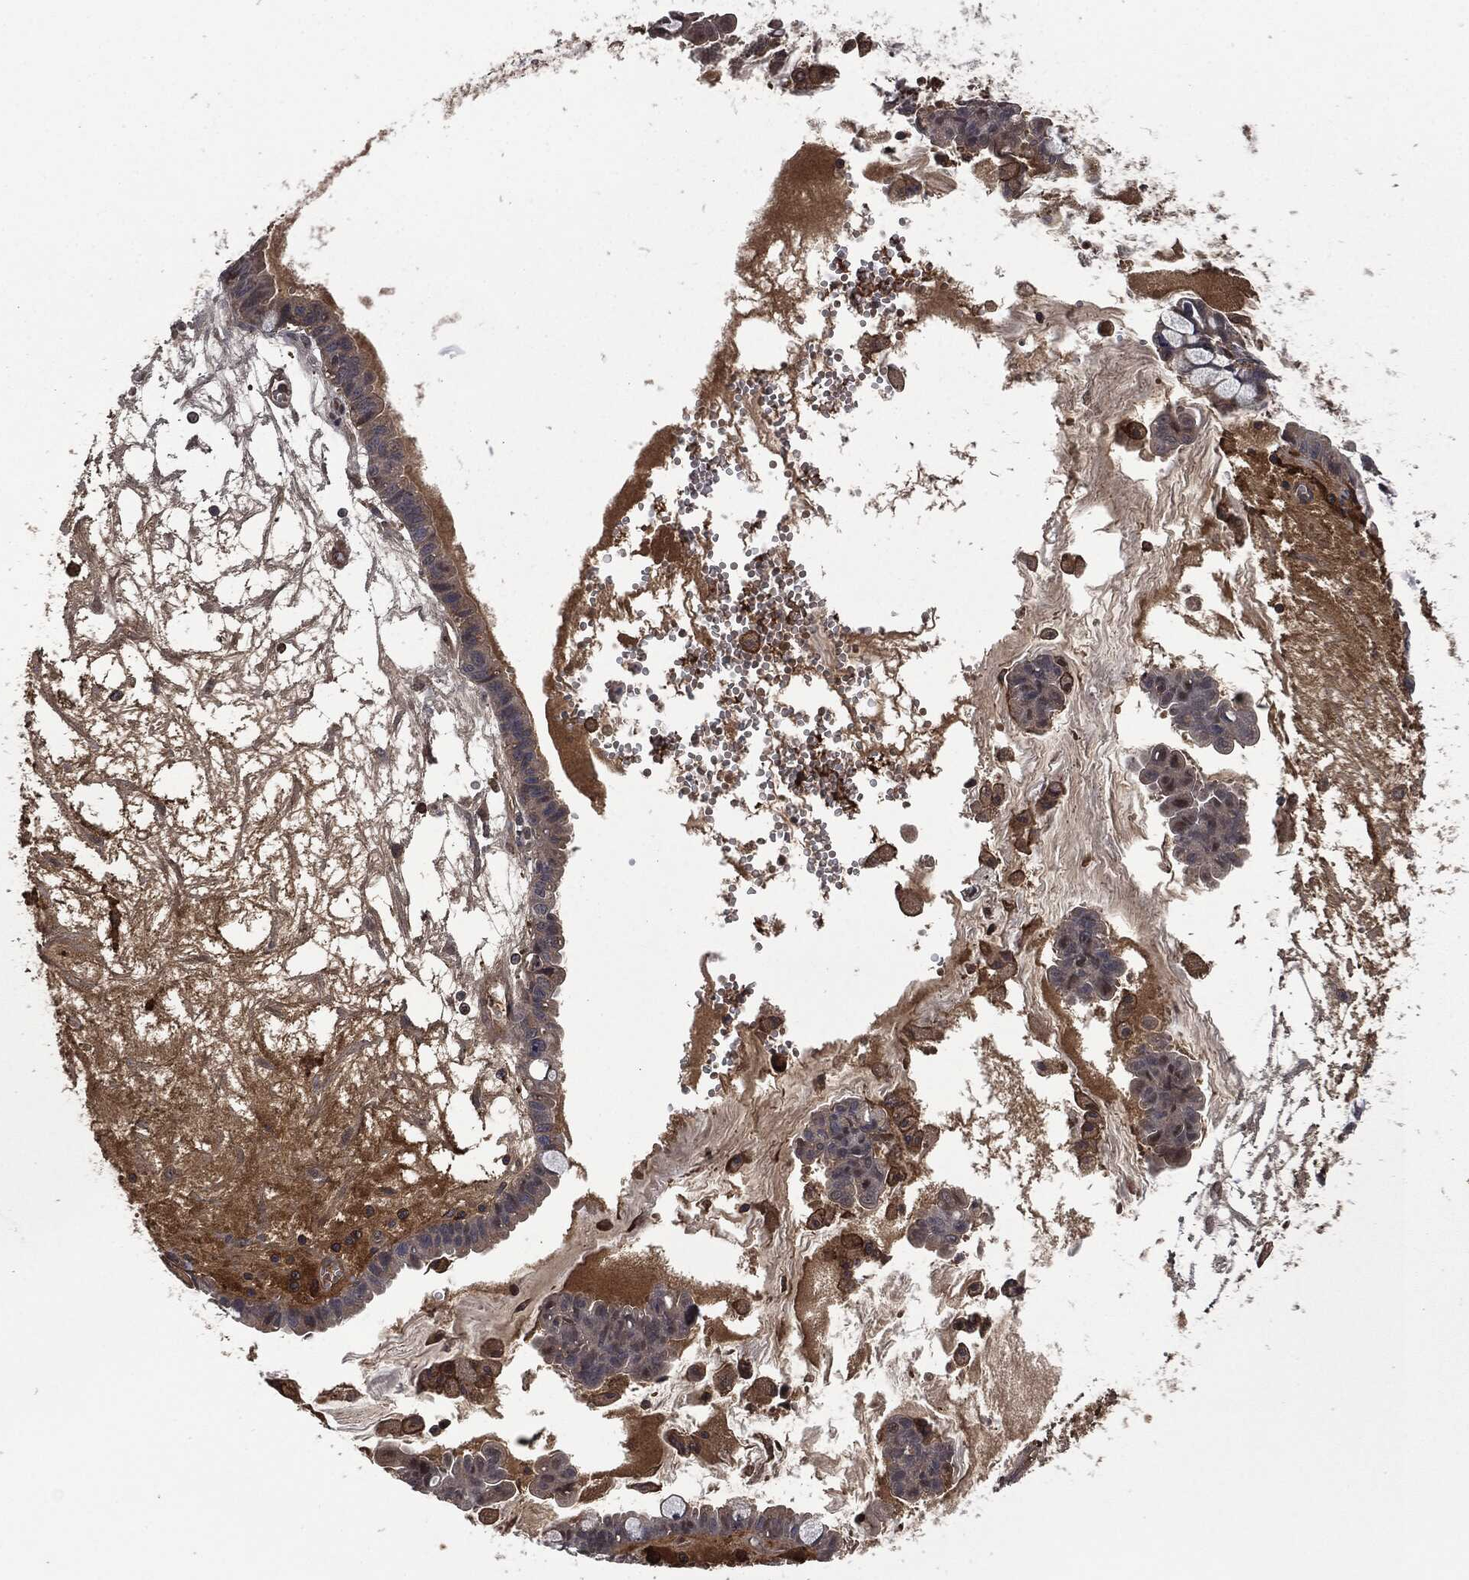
{"staining": {"intensity": "negative", "quantity": "none", "location": "none"}, "tissue": "ovarian cancer", "cell_type": "Tumor cells", "image_type": "cancer", "snomed": [{"axis": "morphology", "description": "Cystadenocarcinoma, mucinous, NOS"}, {"axis": "topography", "description": "Ovary"}], "caption": "Tumor cells are negative for brown protein staining in ovarian cancer.", "gene": "CRABP2", "patient": {"sex": "female", "age": 63}}